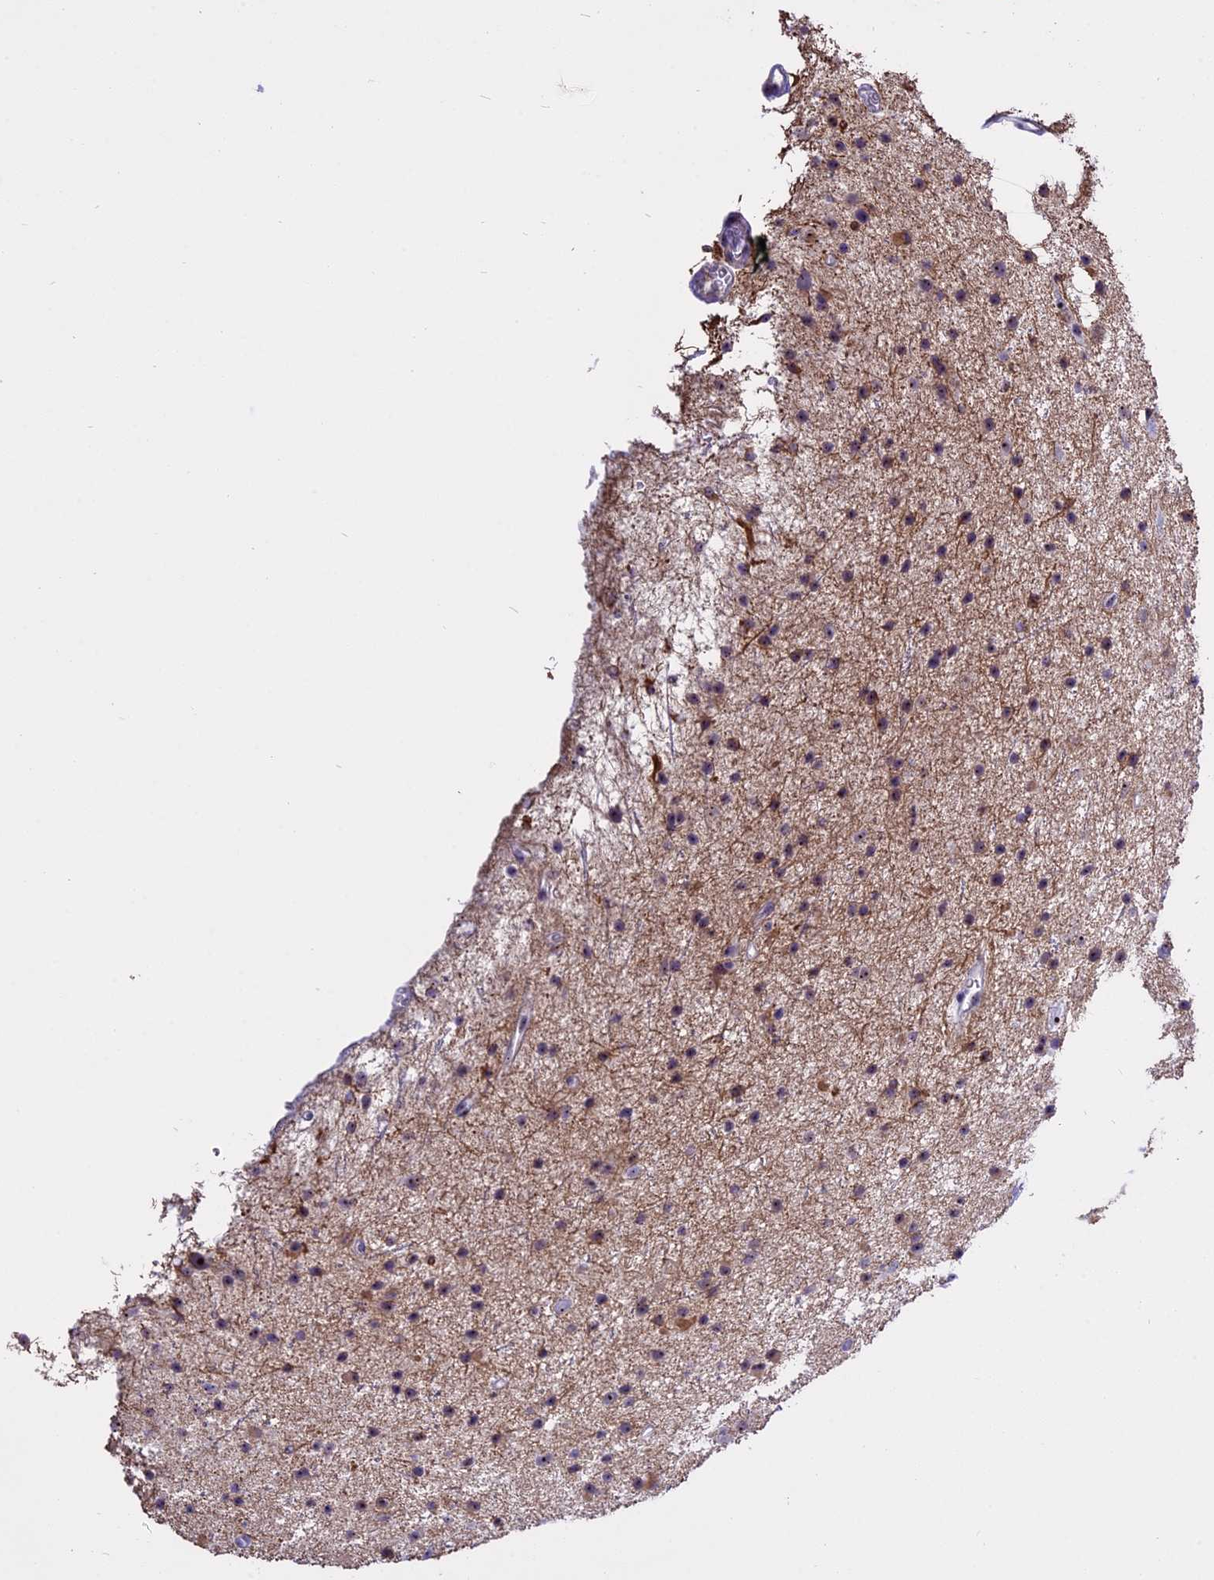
{"staining": {"intensity": "weak", "quantity": "<25%", "location": "nuclear"}, "tissue": "glioma", "cell_type": "Tumor cells", "image_type": "cancer", "snomed": [{"axis": "morphology", "description": "Glioma, malignant, Low grade"}, {"axis": "topography", "description": "Cerebral cortex"}], "caption": "Micrograph shows no significant protein expression in tumor cells of malignant low-grade glioma.", "gene": "TBL3", "patient": {"sex": "female", "age": 39}}